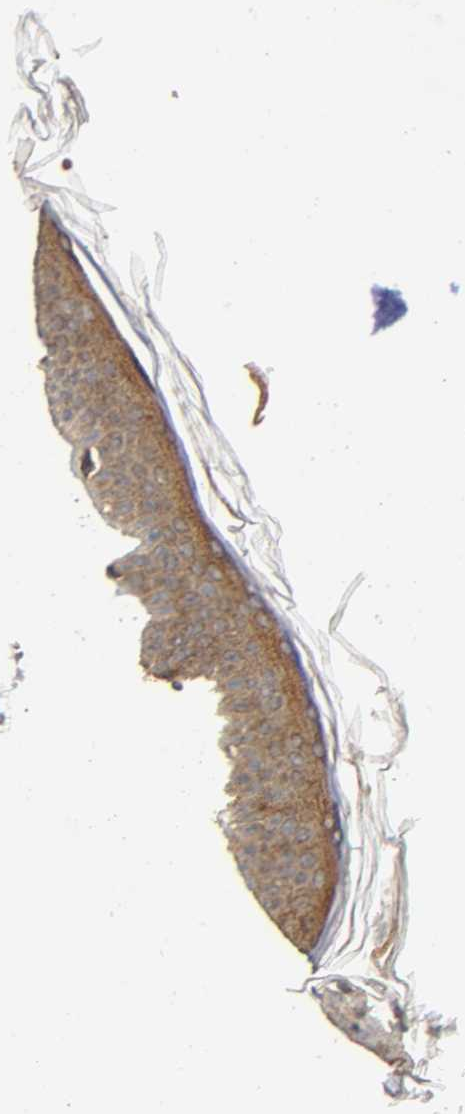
{"staining": {"intensity": "moderate", "quantity": ">75%", "location": "cytoplasmic/membranous"}, "tissue": "skin", "cell_type": "Fibroblasts", "image_type": "normal", "snomed": [{"axis": "morphology", "description": "Normal tissue, NOS"}, {"axis": "topography", "description": "Skin"}], "caption": "Unremarkable skin exhibits moderate cytoplasmic/membranous expression in approximately >75% of fibroblasts.", "gene": "IKBKB", "patient": {"sex": "female", "age": 56}}